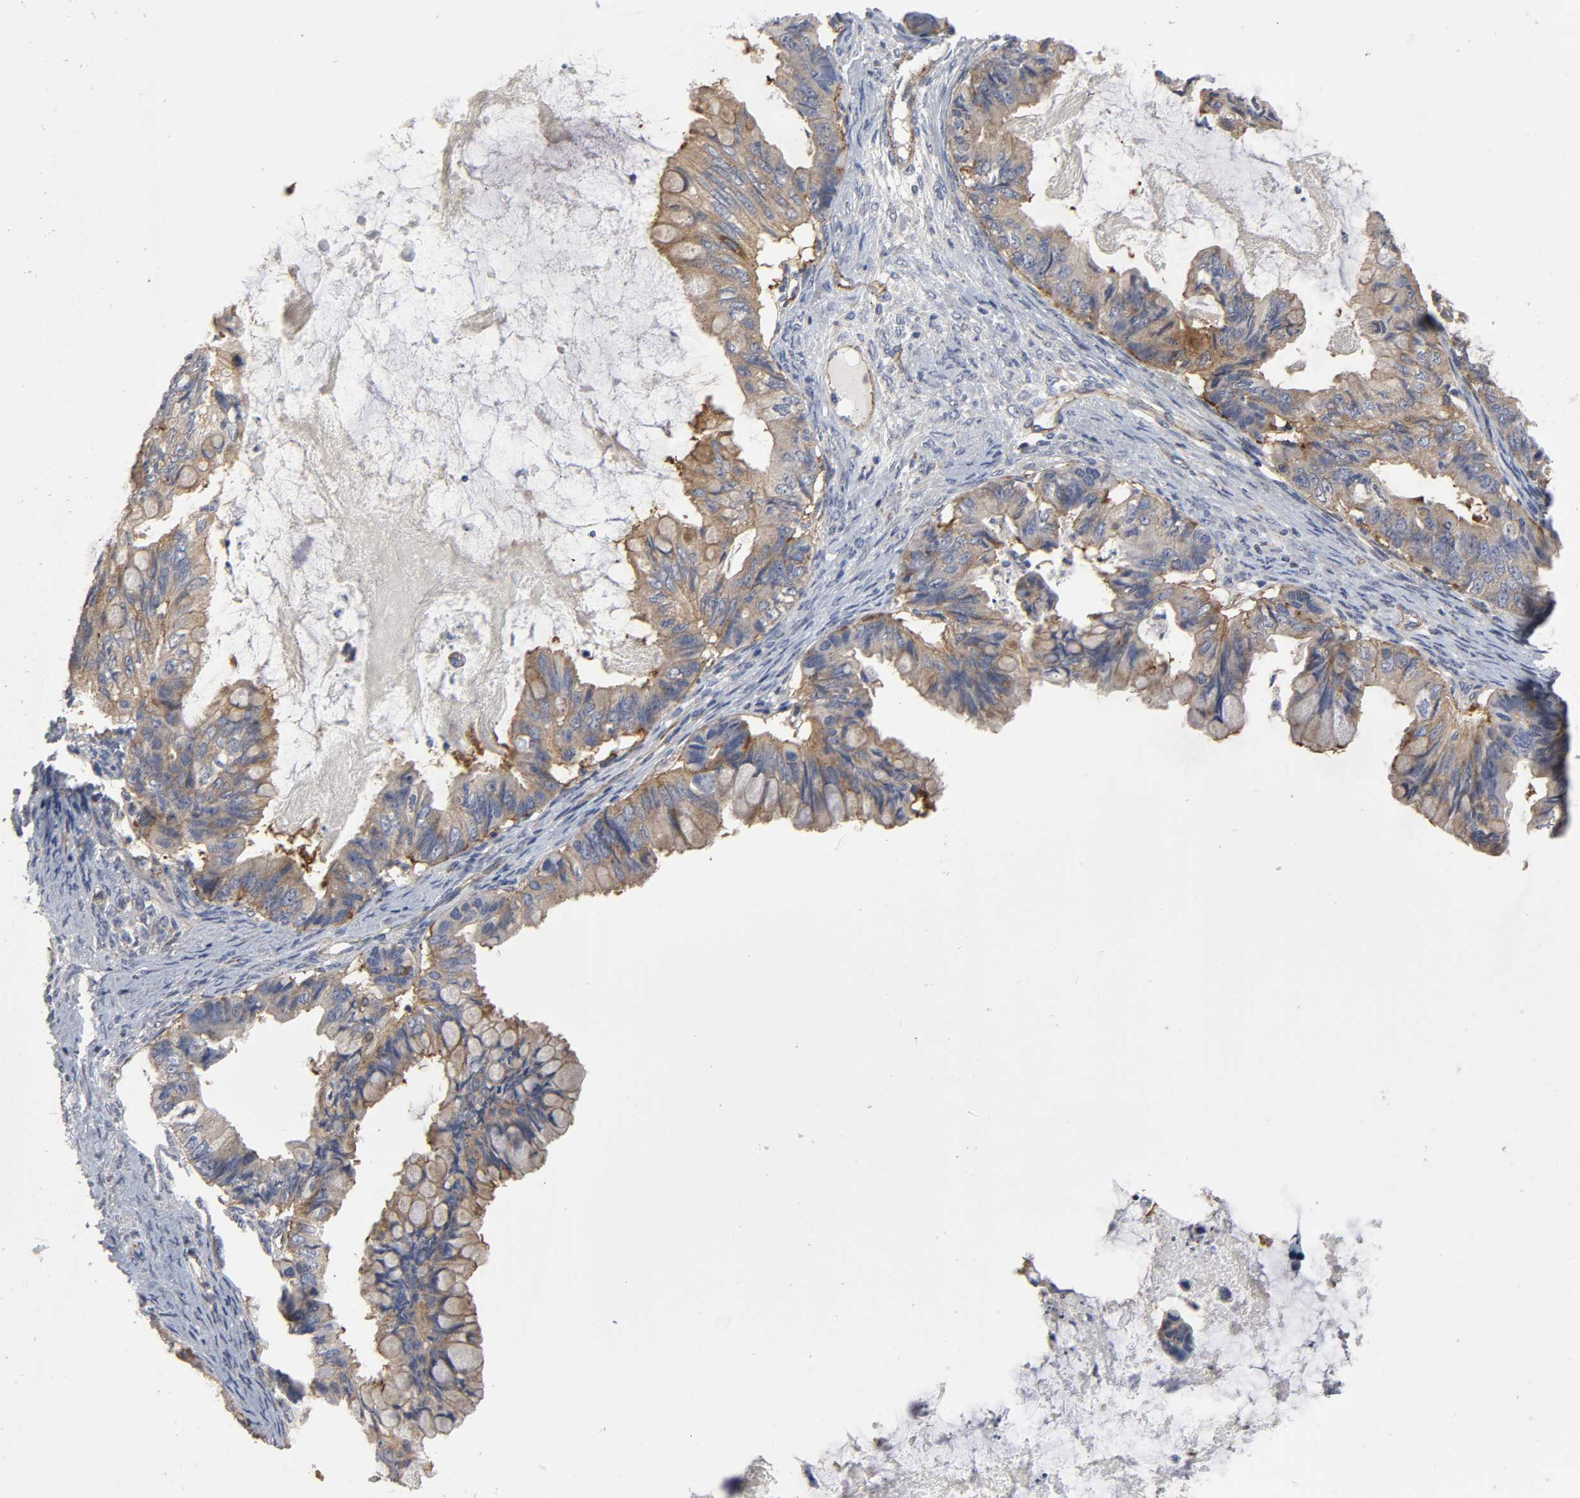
{"staining": {"intensity": "moderate", "quantity": ">75%", "location": "cytoplasmic/membranous"}, "tissue": "ovarian cancer", "cell_type": "Tumor cells", "image_type": "cancer", "snomed": [{"axis": "morphology", "description": "Cystadenocarcinoma, mucinous, NOS"}, {"axis": "topography", "description": "Ovary"}], "caption": "Protein expression analysis of human ovarian mucinous cystadenocarcinoma reveals moderate cytoplasmic/membranous staining in about >75% of tumor cells. Nuclei are stained in blue.", "gene": "SH3GLB1", "patient": {"sex": "female", "age": 80}}